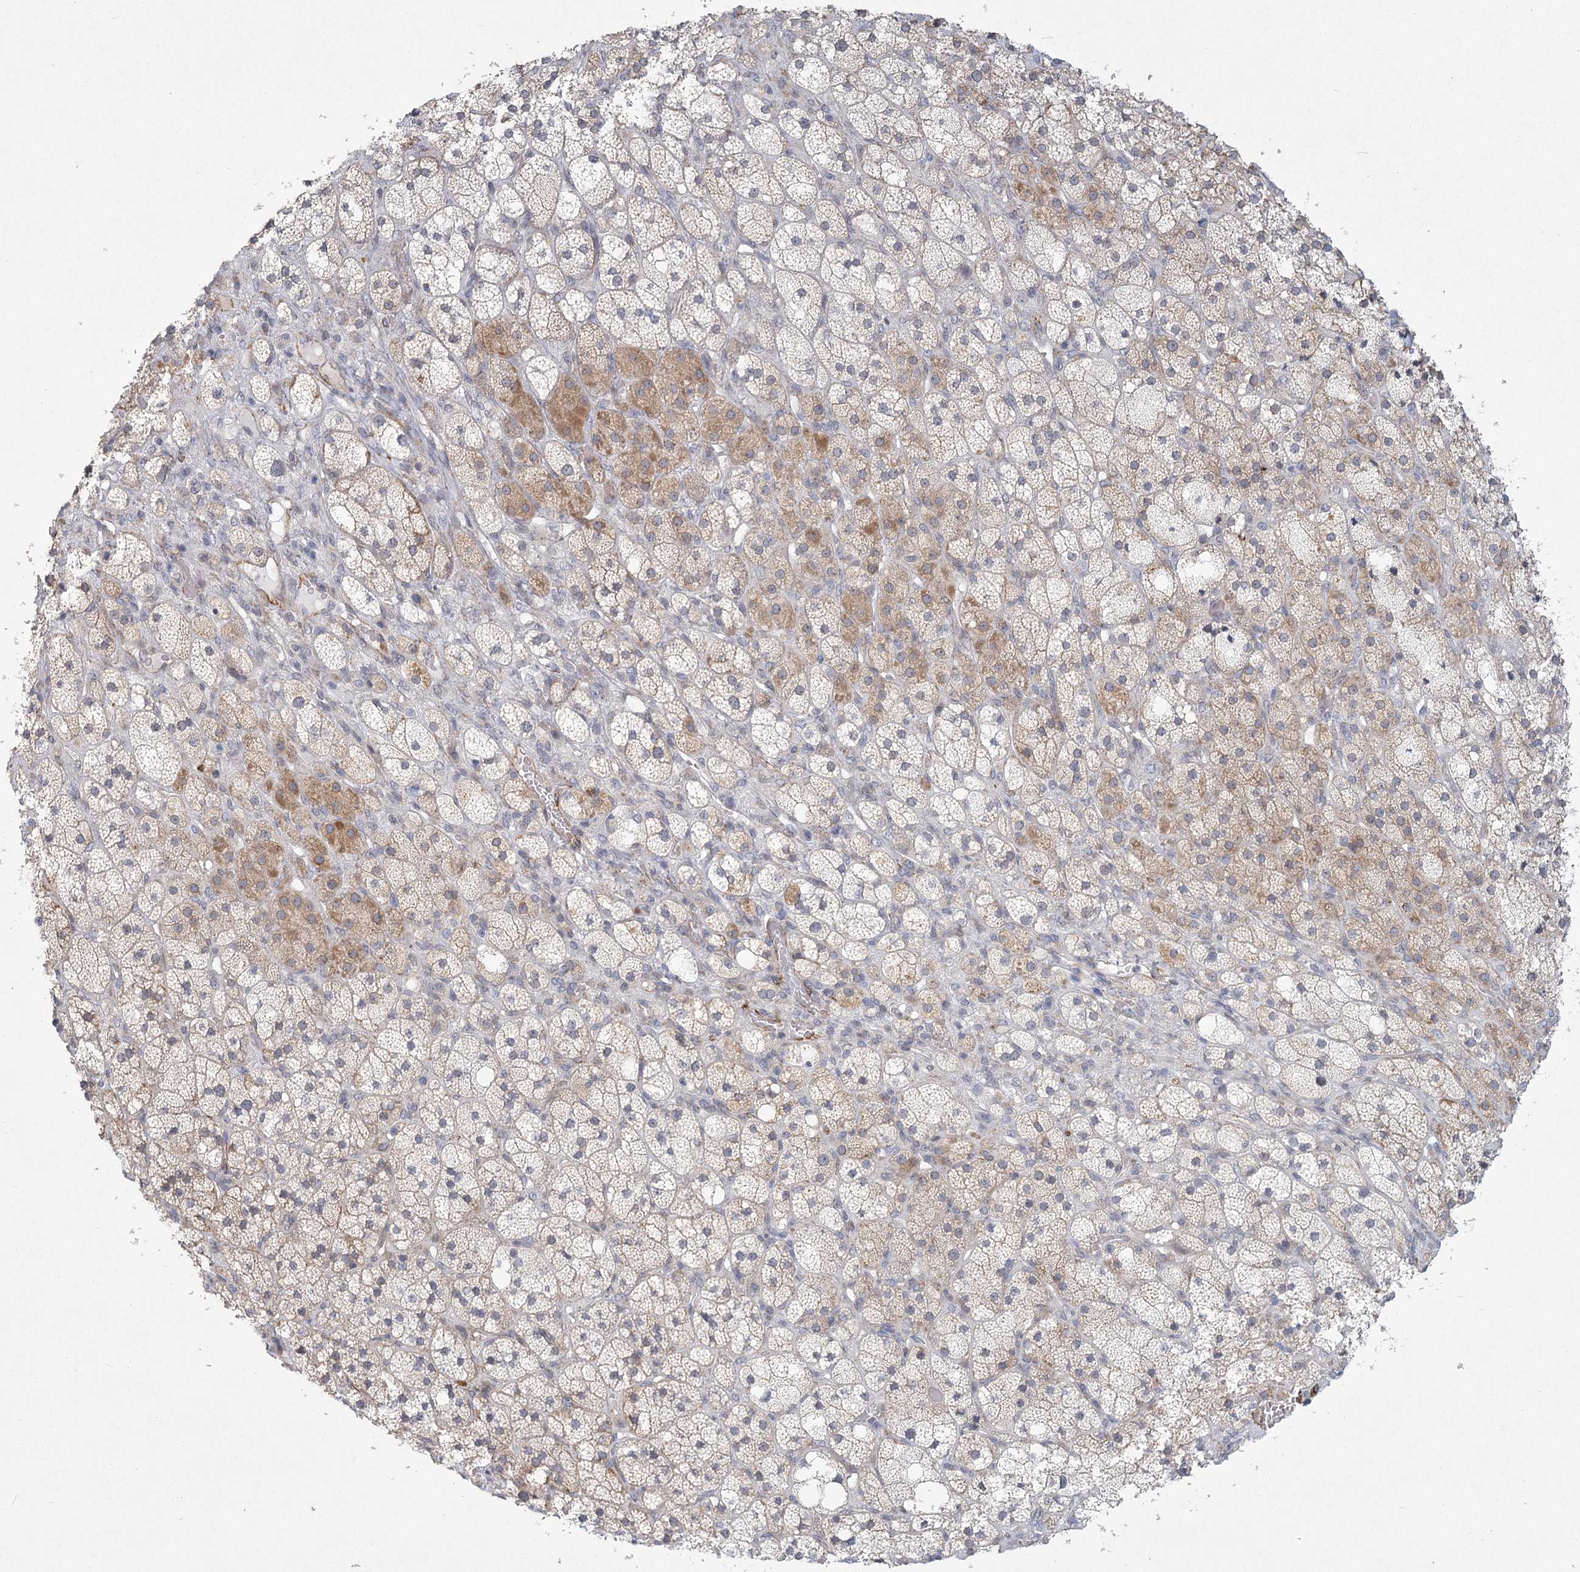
{"staining": {"intensity": "moderate", "quantity": "25%-75%", "location": "cytoplasmic/membranous"}, "tissue": "adrenal gland", "cell_type": "Glandular cells", "image_type": "normal", "snomed": [{"axis": "morphology", "description": "Normal tissue, NOS"}, {"axis": "topography", "description": "Adrenal gland"}], "caption": "Brown immunohistochemical staining in benign human adrenal gland reveals moderate cytoplasmic/membranous expression in about 25%-75% of glandular cells.", "gene": "MEPE", "patient": {"sex": "male", "age": 61}}